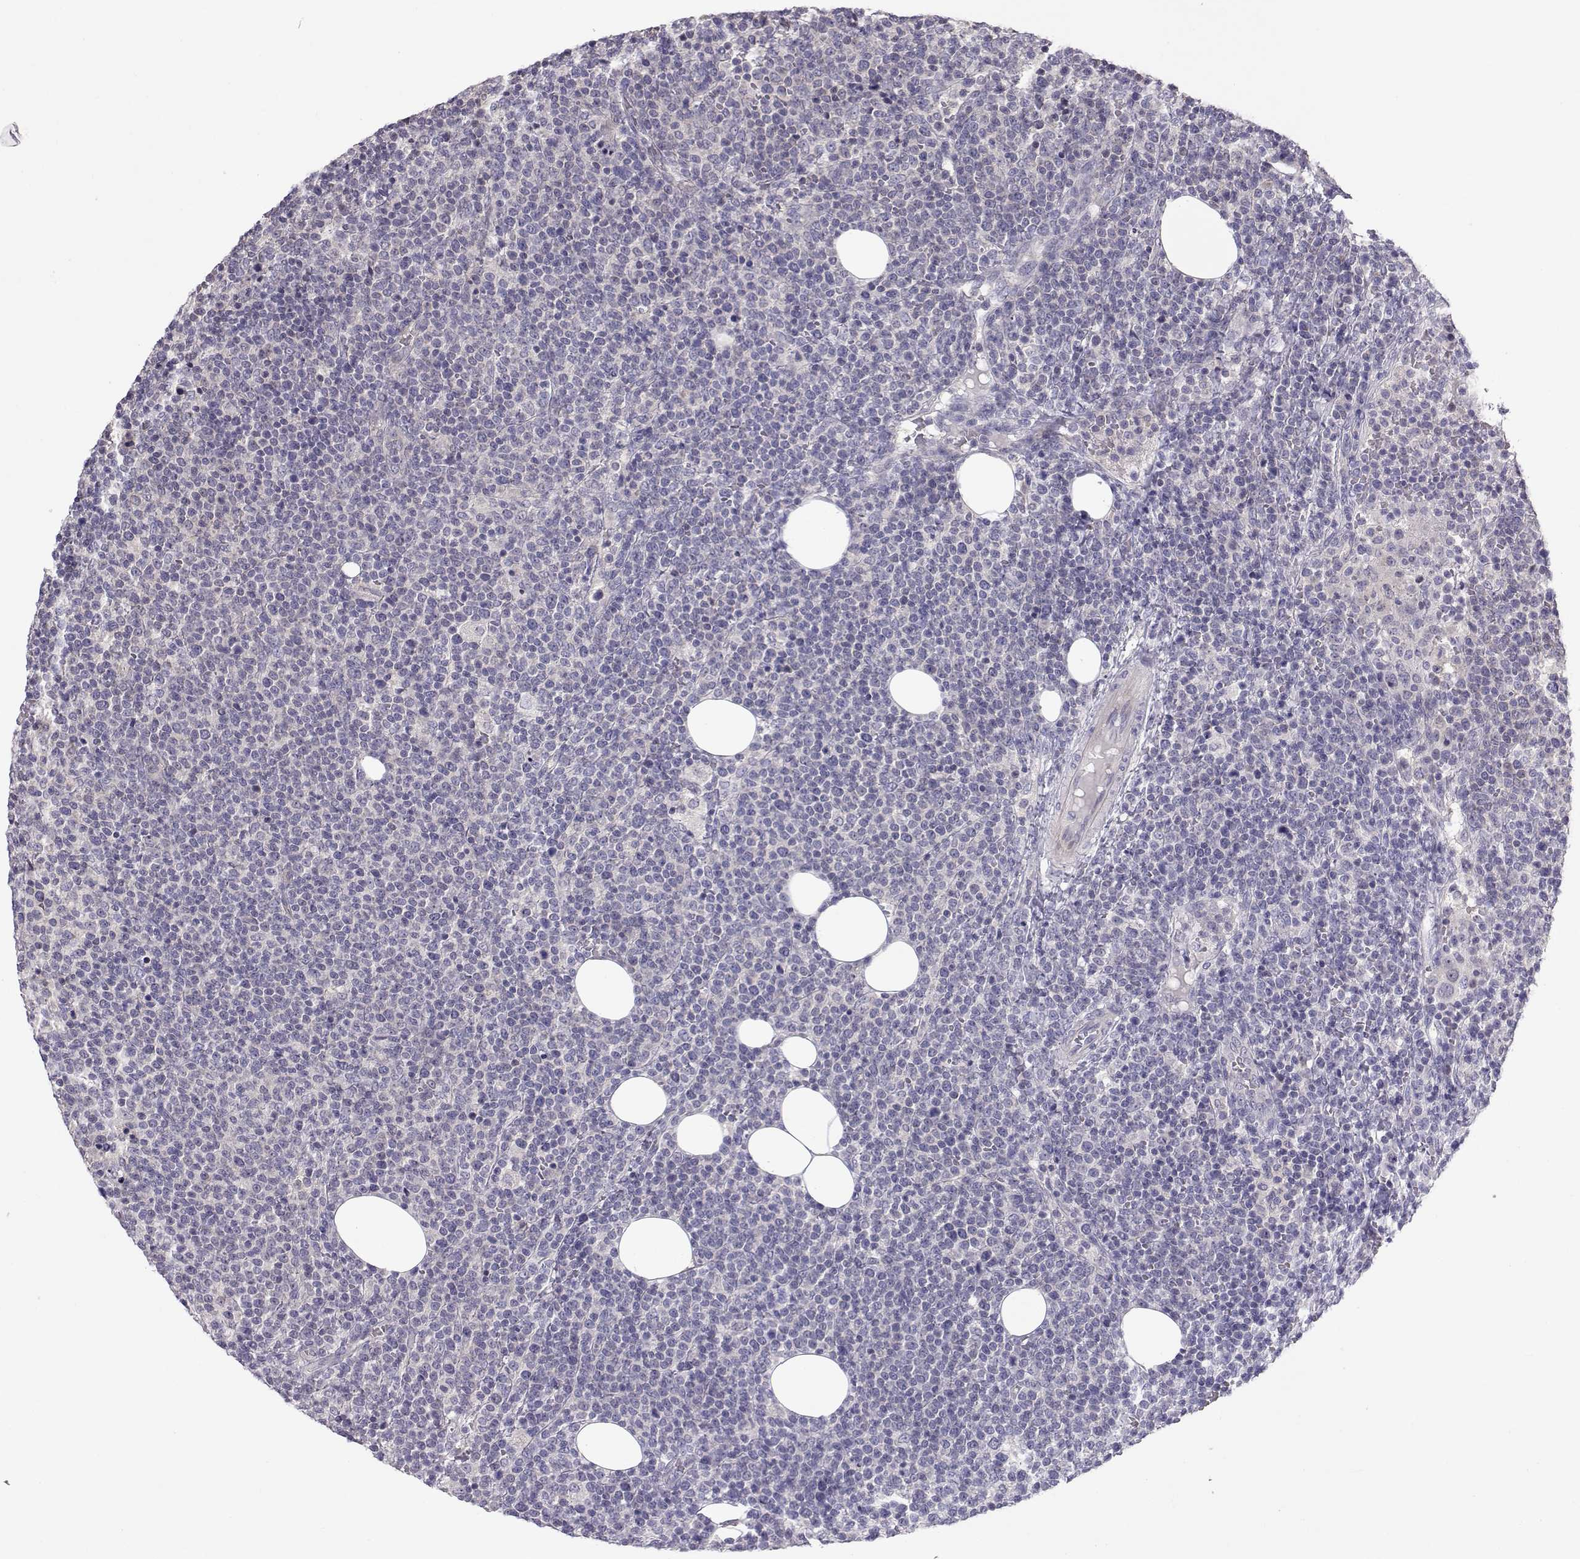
{"staining": {"intensity": "negative", "quantity": "none", "location": "none"}, "tissue": "lymphoma", "cell_type": "Tumor cells", "image_type": "cancer", "snomed": [{"axis": "morphology", "description": "Malignant lymphoma, non-Hodgkin's type, High grade"}, {"axis": "topography", "description": "Lymph node"}], "caption": "DAB immunohistochemical staining of human lymphoma reveals no significant expression in tumor cells.", "gene": "NCAM2", "patient": {"sex": "male", "age": 61}}